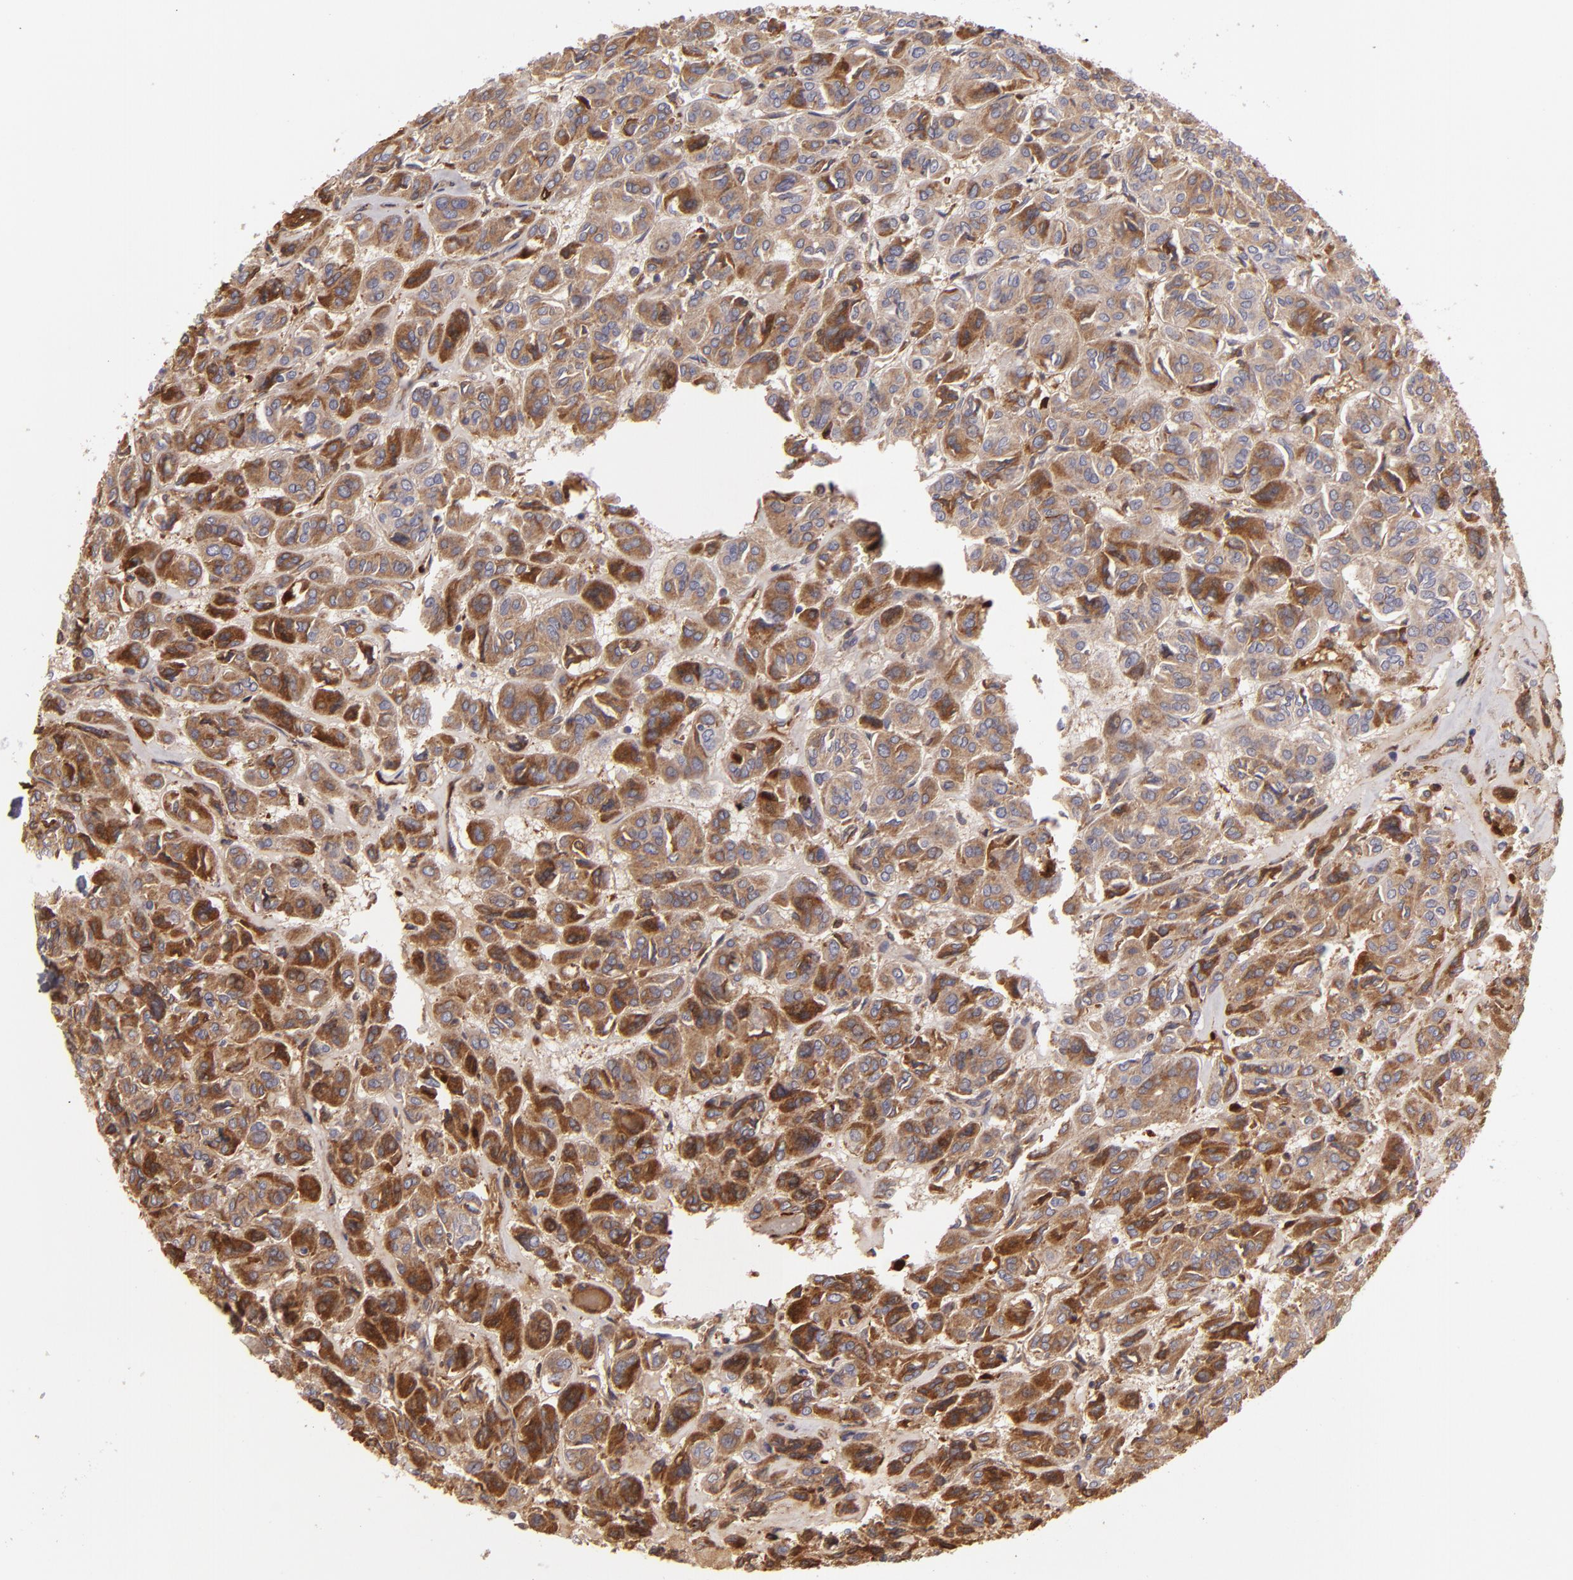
{"staining": {"intensity": "strong", "quantity": ">75%", "location": "cytoplasmic/membranous"}, "tissue": "thyroid cancer", "cell_type": "Tumor cells", "image_type": "cancer", "snomed": [{"axis": "morphology", "description": "Follicular adenoma carcinoma, NOS"}, {"axis": "topography", "description": "Thyroid gland"}], "caption": "An image of follicular adenoma carcinoma (thyroid) stained for a protein shows strong cytoplasmic/membranous brown staining in tumor cells.", "gene": "CFB", "patient": {"sex": "female", "age": 71}}